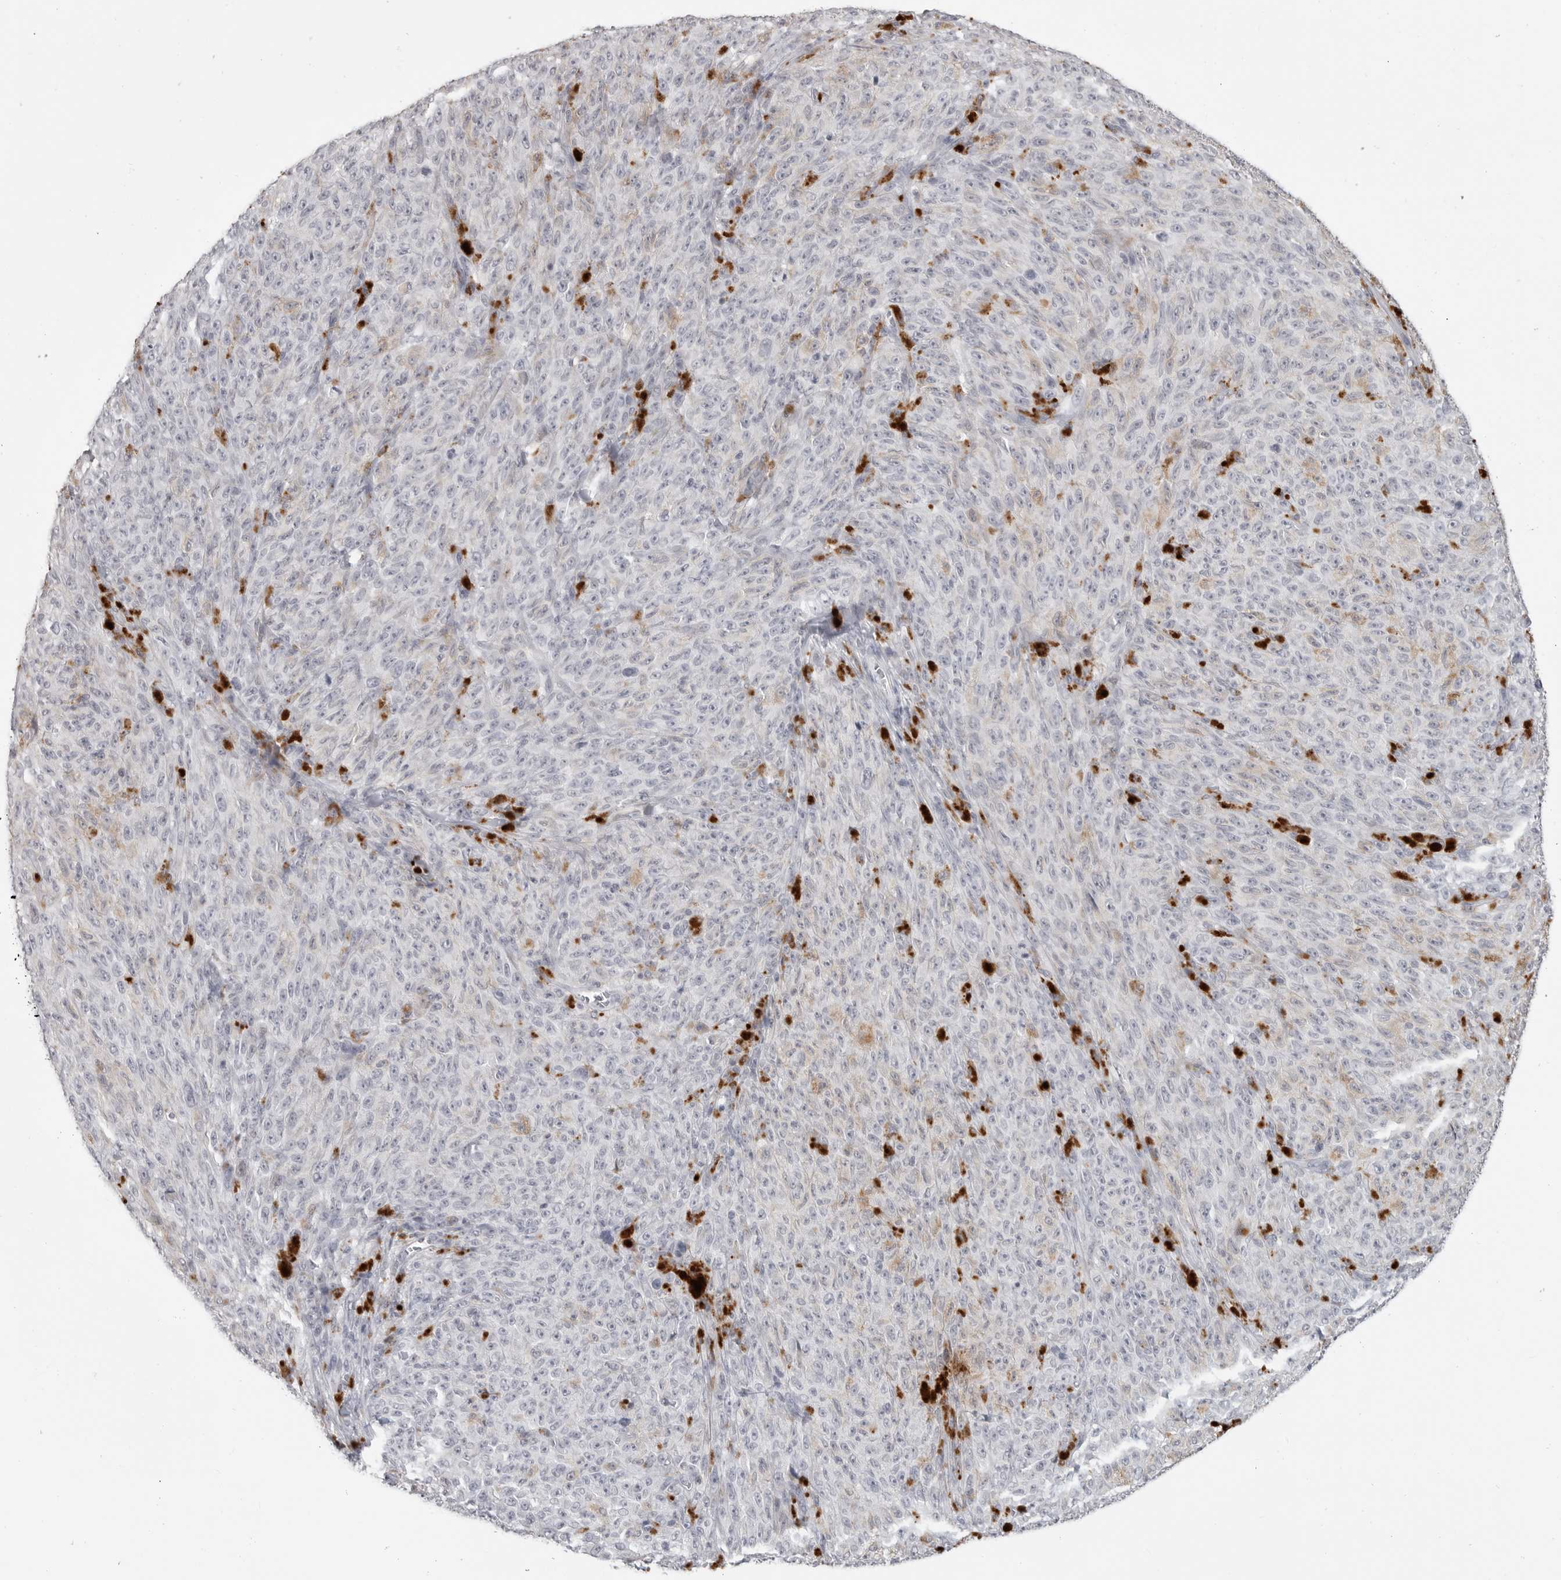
{"staining": {"intensity": "negative", "quantity": "none", "location": "none"}, "tissue": "melanoma", "cell_type": "Tumor cells", "image_type": "cancer", "snomed": [{"axis": "morphology", "description": "Malignant melanoma, NOS"}, {"axis": "topography", "description": "Skin"}], "caption": "Protein analysis of melanoma reveals no significant expression in tumor cells. (Immunohistochemistry, brightfield microscopy, high magnification).", "gene": "PRSS1", "patient": {"sex": "female", "age": 82}}